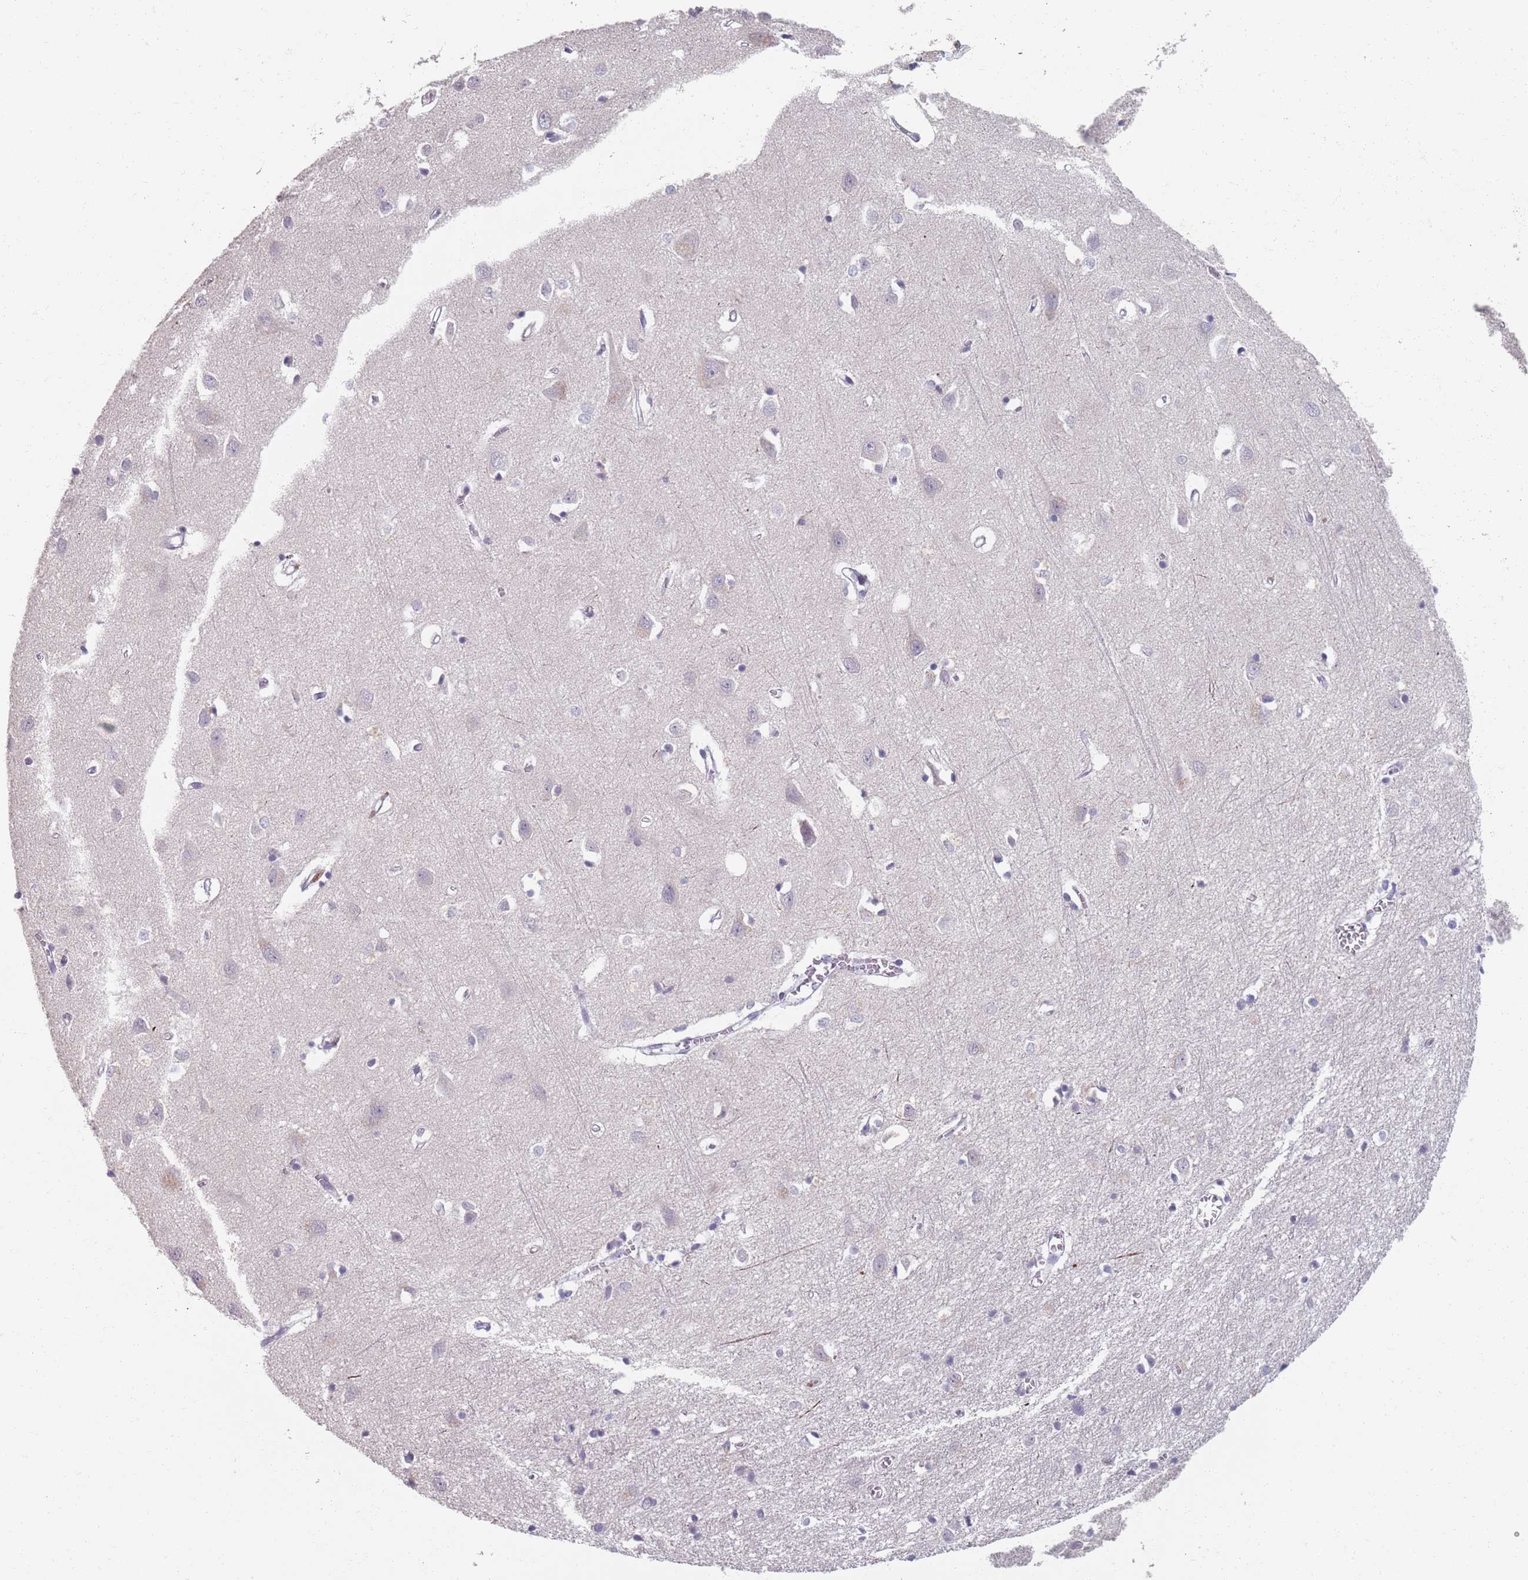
{"staining": {"intensity": "moderate", "quantity": "<25%", "location": "cytoplasmic/membranous"}, "tissue": "cerebral cortex", "cell_type": "Endothelial cells", "image_type": "normal", "snomed": [{"axis": "morphology", "description": "Normal tissue, NOS"}, {"axis": "topography", "description": "Cerebral cortex"}], "caption": "Moderate cytoplasmic/membranous positivity for a protein is seen in approximately <25% of endothelial cells of benign cerebral cortex using IHC.", "gene": "SAMD1", "patient": {"sex": "female", "age": 64}}